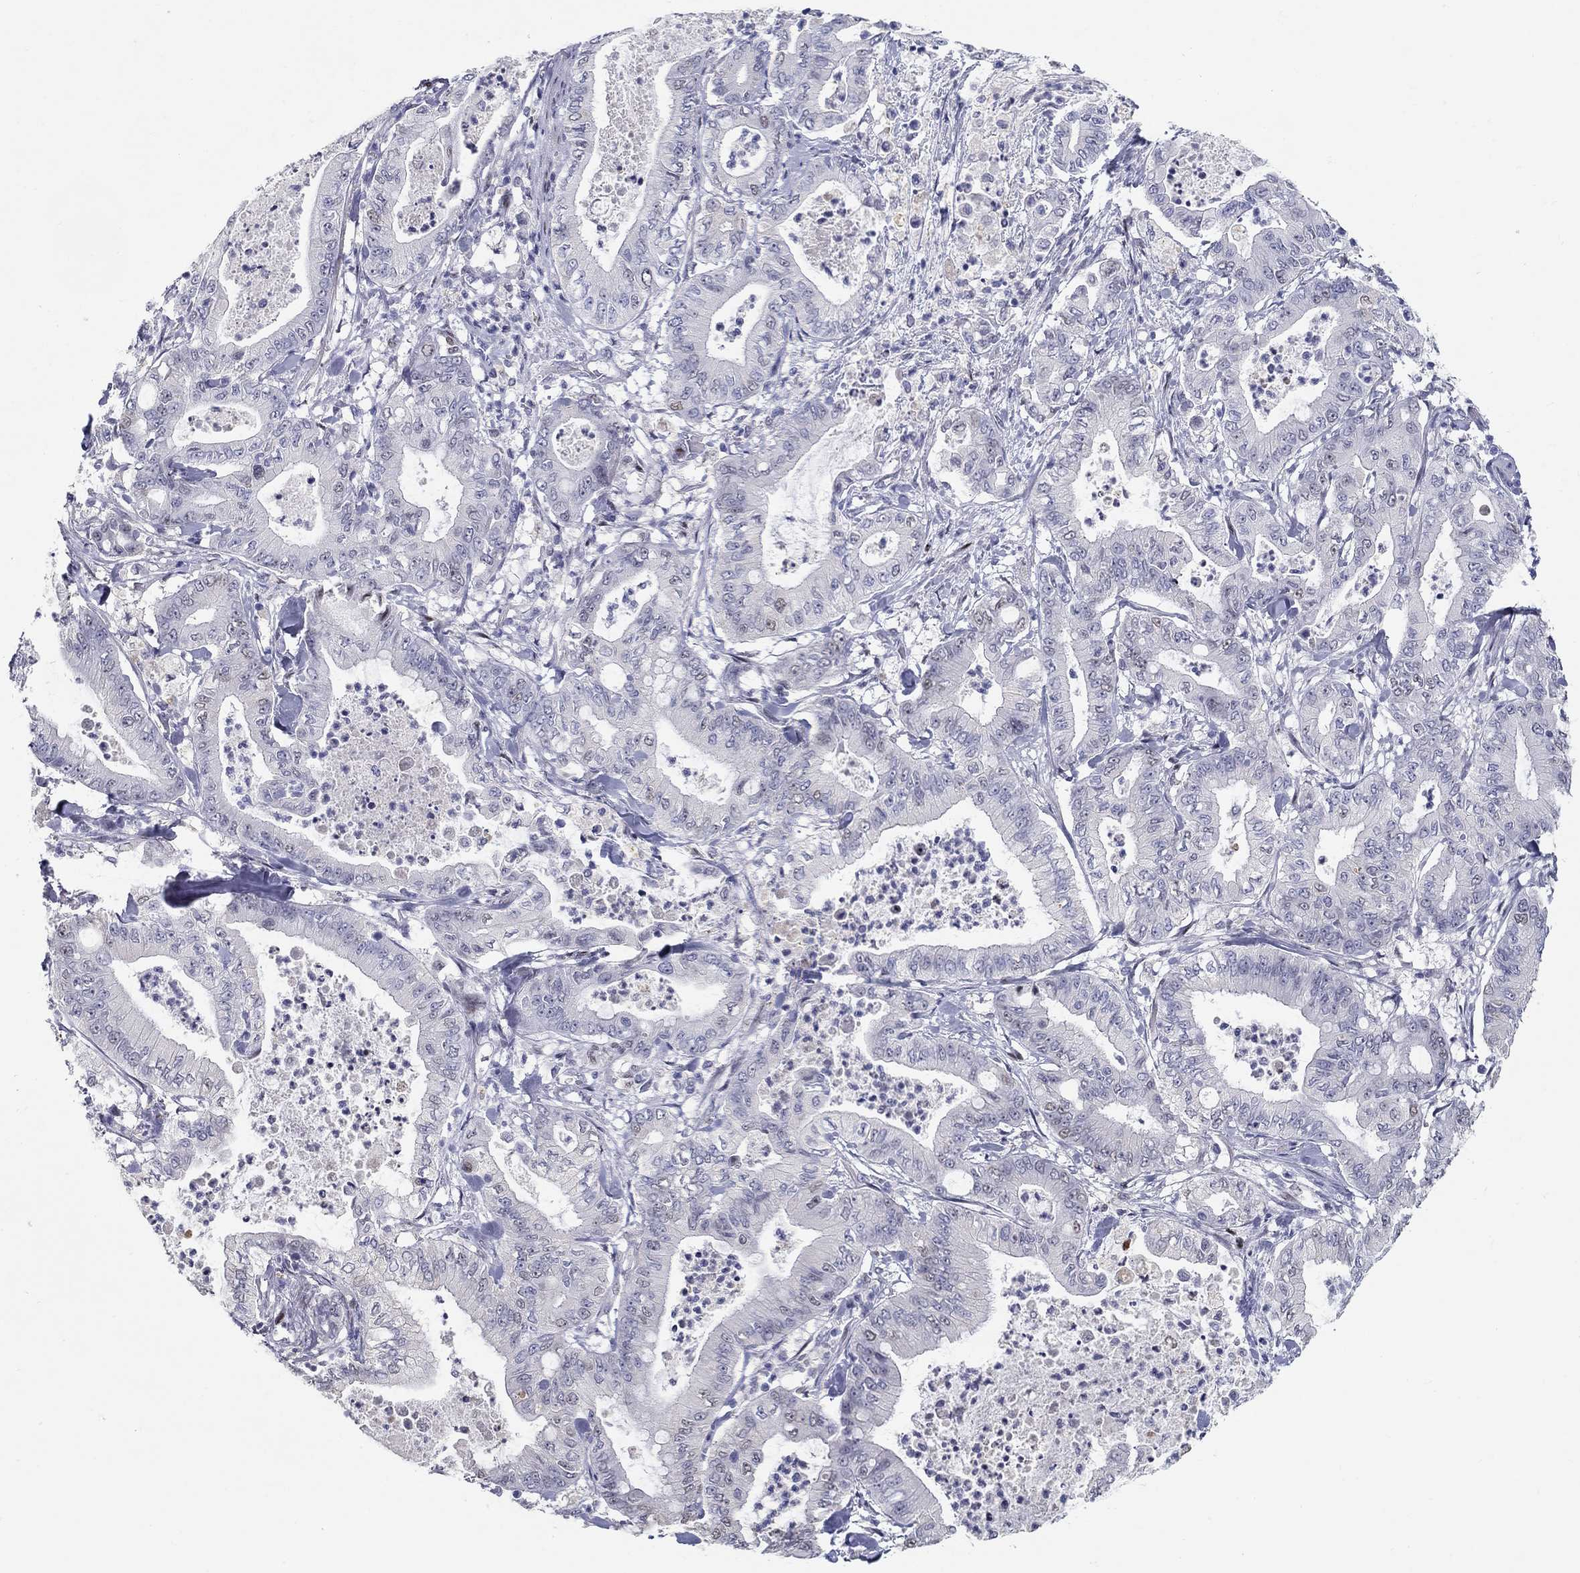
{"staining": {"intensity": "negative", "quantity": "none", "location": "none"}, "tissue": "pancreatic cancer", "cell_type": "Tumor cells", "image_type": "cancer", "snomed": [{"axis": "morphology", "description": "Adenocarcinoma, NOS"}, {"axis": "topography", "description": "Pancreas"}], "caption": "Immunohistochemistry (IHC) histopathology image of neoplastic tissue: human pancreatic adenocarcinoma stained with DAB (3,3'-diaminobenzidine) demonstrates no significant protein staining in tumor cells.", "gene": "RAPGEF5", "patient": {"sex": "male", "age": 71}}